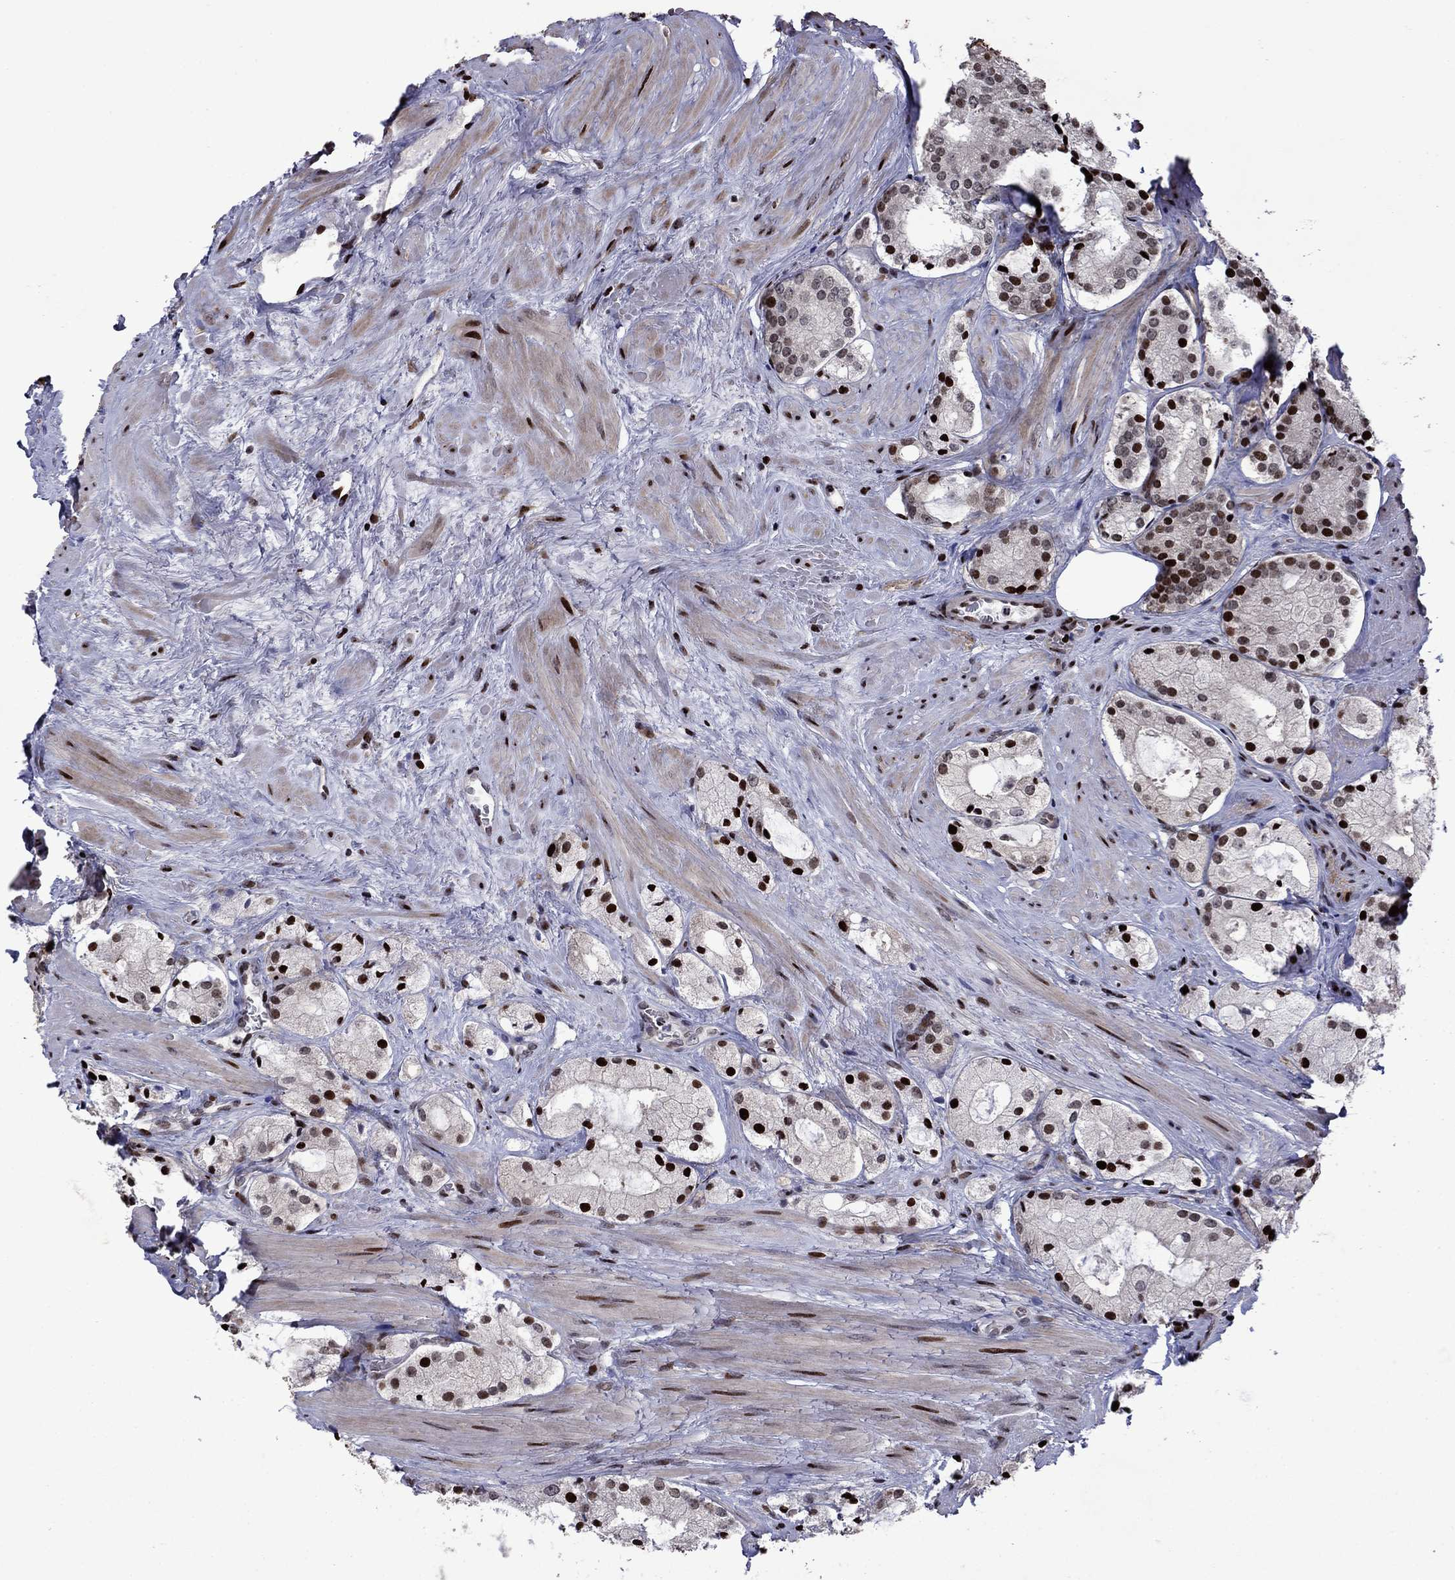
{"staining": {"intensity": "strong", "quantity": "25%-75%", "location": "nuclear"}, "tissue": "prostate cancer", "cell_type": "Tumor cells", "image_type": "cancer", "snomed": [{"axis": "morphology", "description": "Adenocarcinoma, NOS"}, {"axis": "morphology", "description": "Adenocarcinoma, High grade"}, {"axis": "topography", "description": "Prostate"}], "caption": "Immunohistochemical staining of human prostate adenocarcinoma demonstrates high levels of strong nuclear protein expression in approximately 25%-75% of tumor cells.", "gene": "LIMK1", "patient": {"sex": "male", "age": 64}}